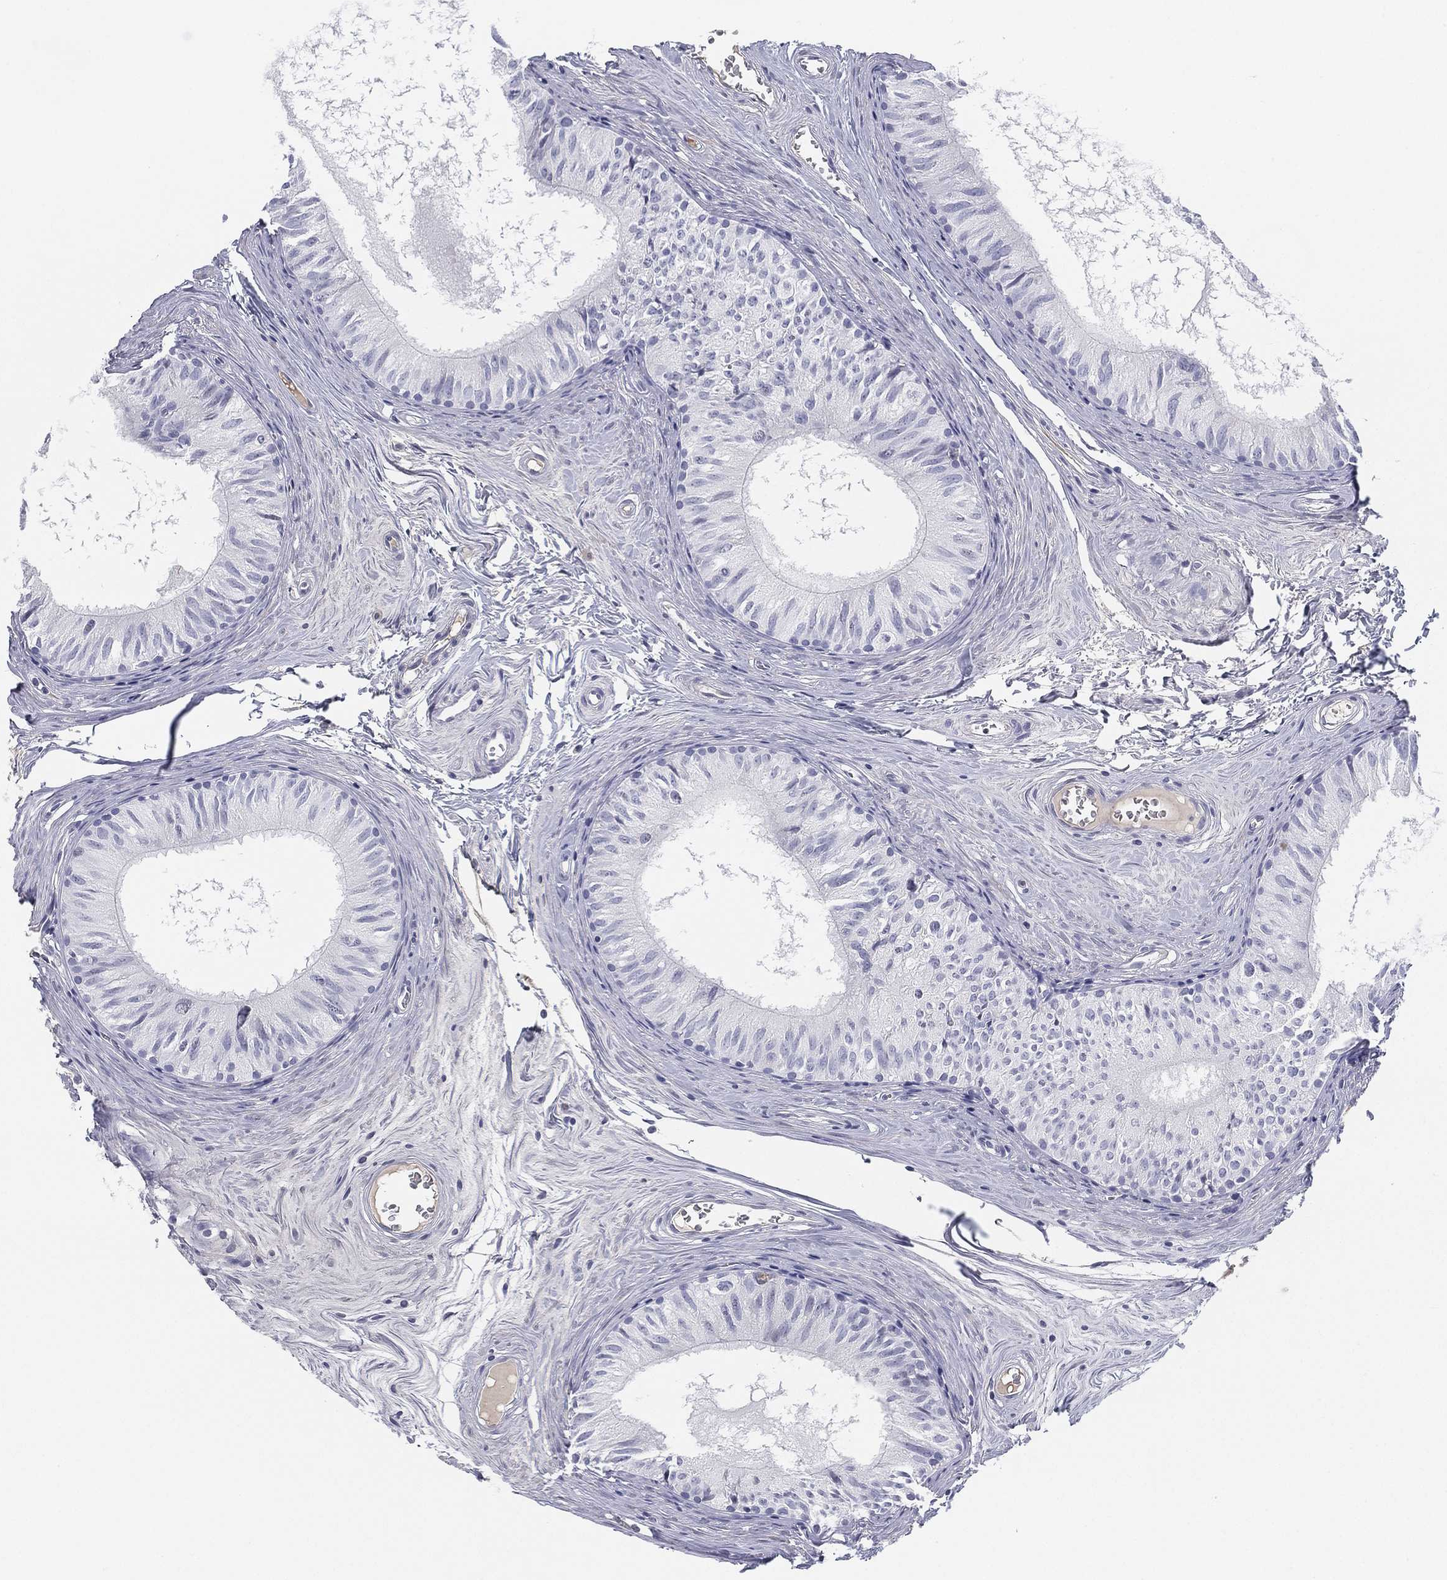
{"staining": {"intensity": "negative", "quantity": "none", "location": "none"}, "tissue": "epididymis", "cell_type": "Glandular cells", "image_type": "normal", "snomed": [{"axis": "morphology", "description": "Normal tissue, NOS"}, {"axis": "topography", "description": "Epididymis"}], "caption": "Glandular cells show no significant protein staining in unremarkable epididymis. The staining is performed using DAB (3,3'-diaminobenzidine) brown chromogen with nuclei counter-stained in using hematoxylin.", "gene": "MLF1", "patient": {"sex": "male", "age": 52}}